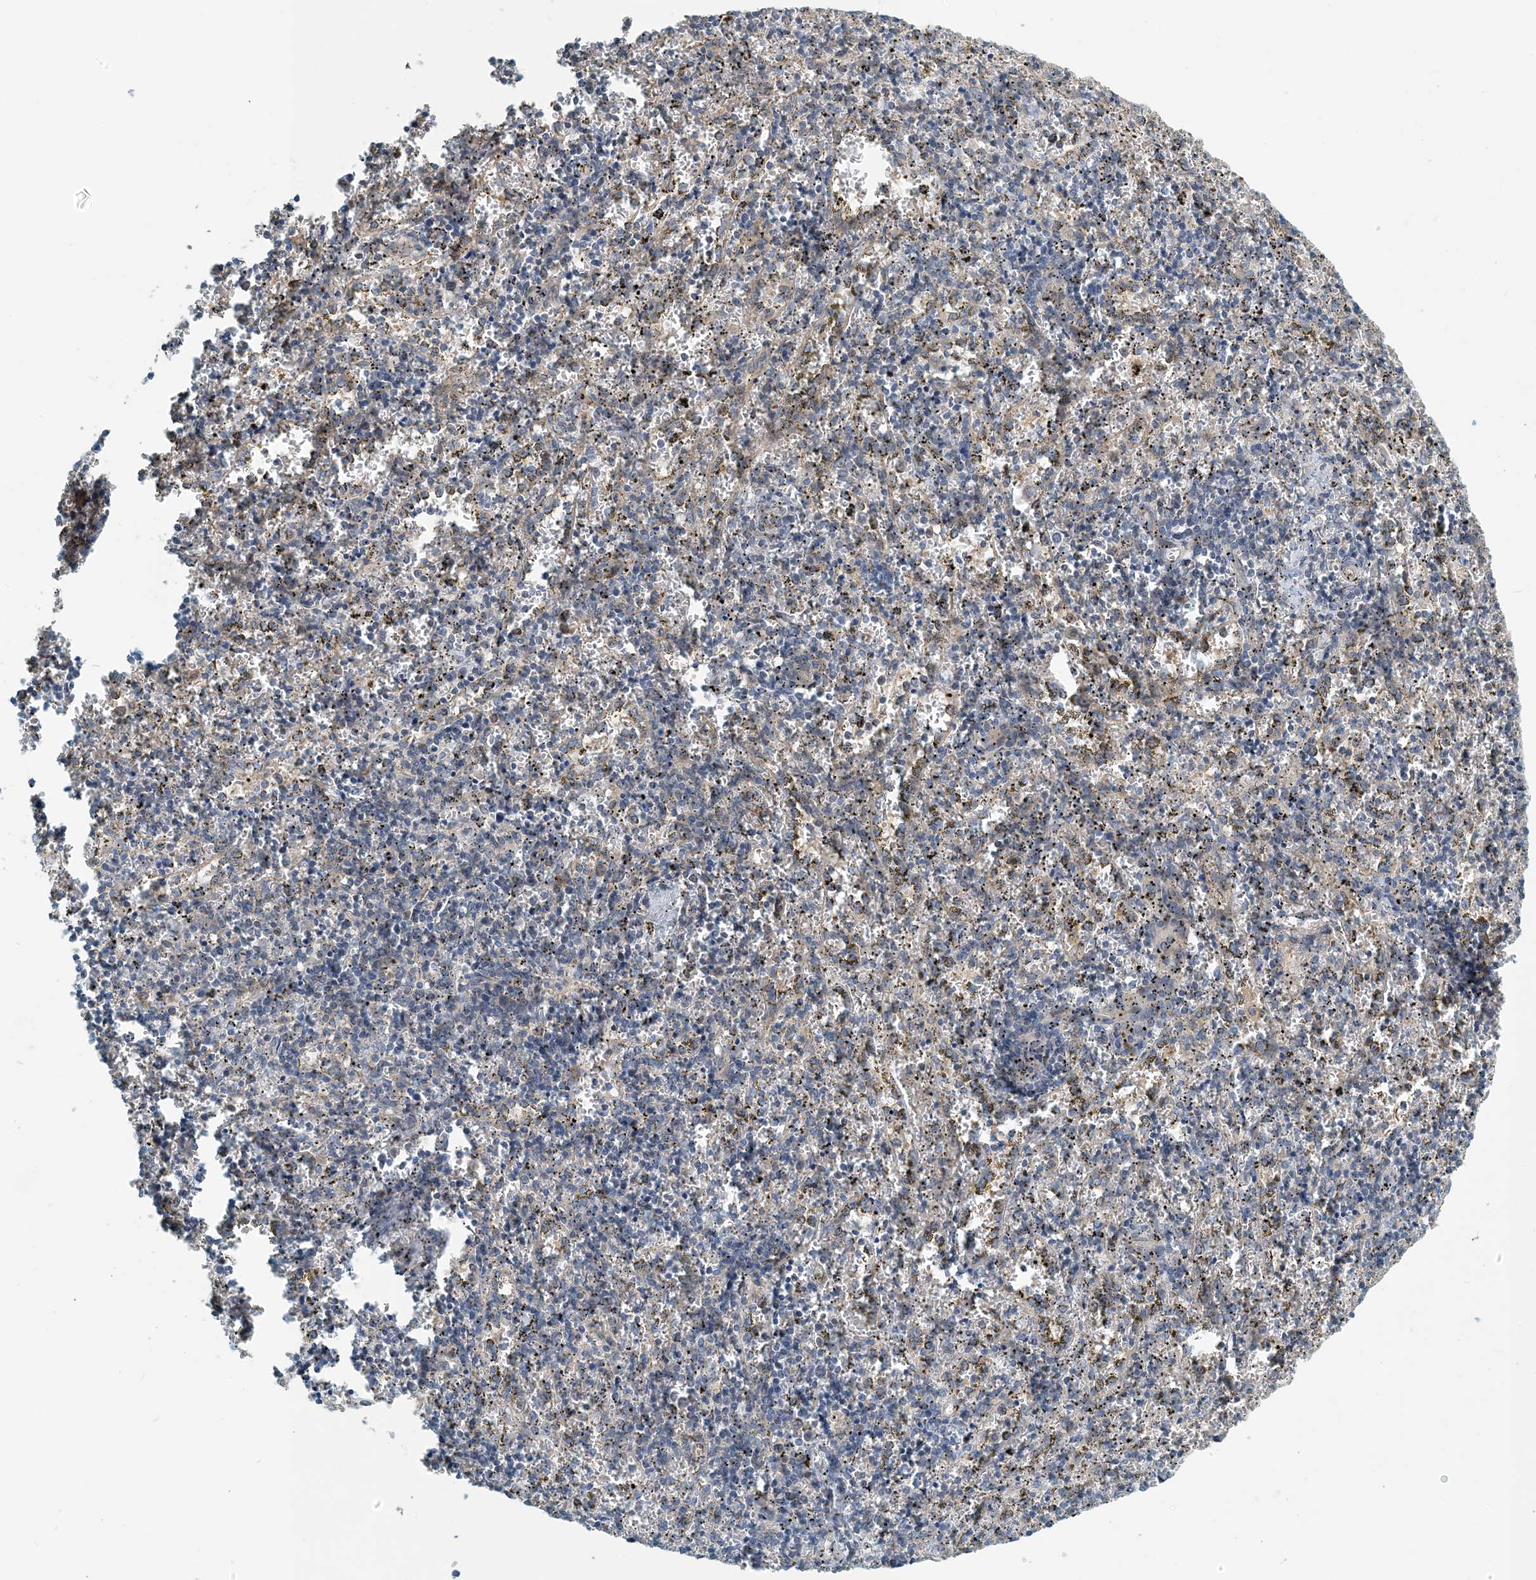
{"staining": {"intensity": "negative", "quantity": "none", "location": "none"}, "tissue": "spleen", "cell_type": "Cells in red pulp", "image_type": "normal", "snomed": [{"axis": "morphology", "description": "Normal tissue, NOS"}, {"axis": "topography", "description": "Spleen"}], "caption": "A high-resolution micrograph shows immunohistochemistry (IHC) staining of normal spleen, which exhibits no significant positivity in cells in red pulp.", "gene": "ZBTB3", "patient": {"sex": "male", "age": 11}}